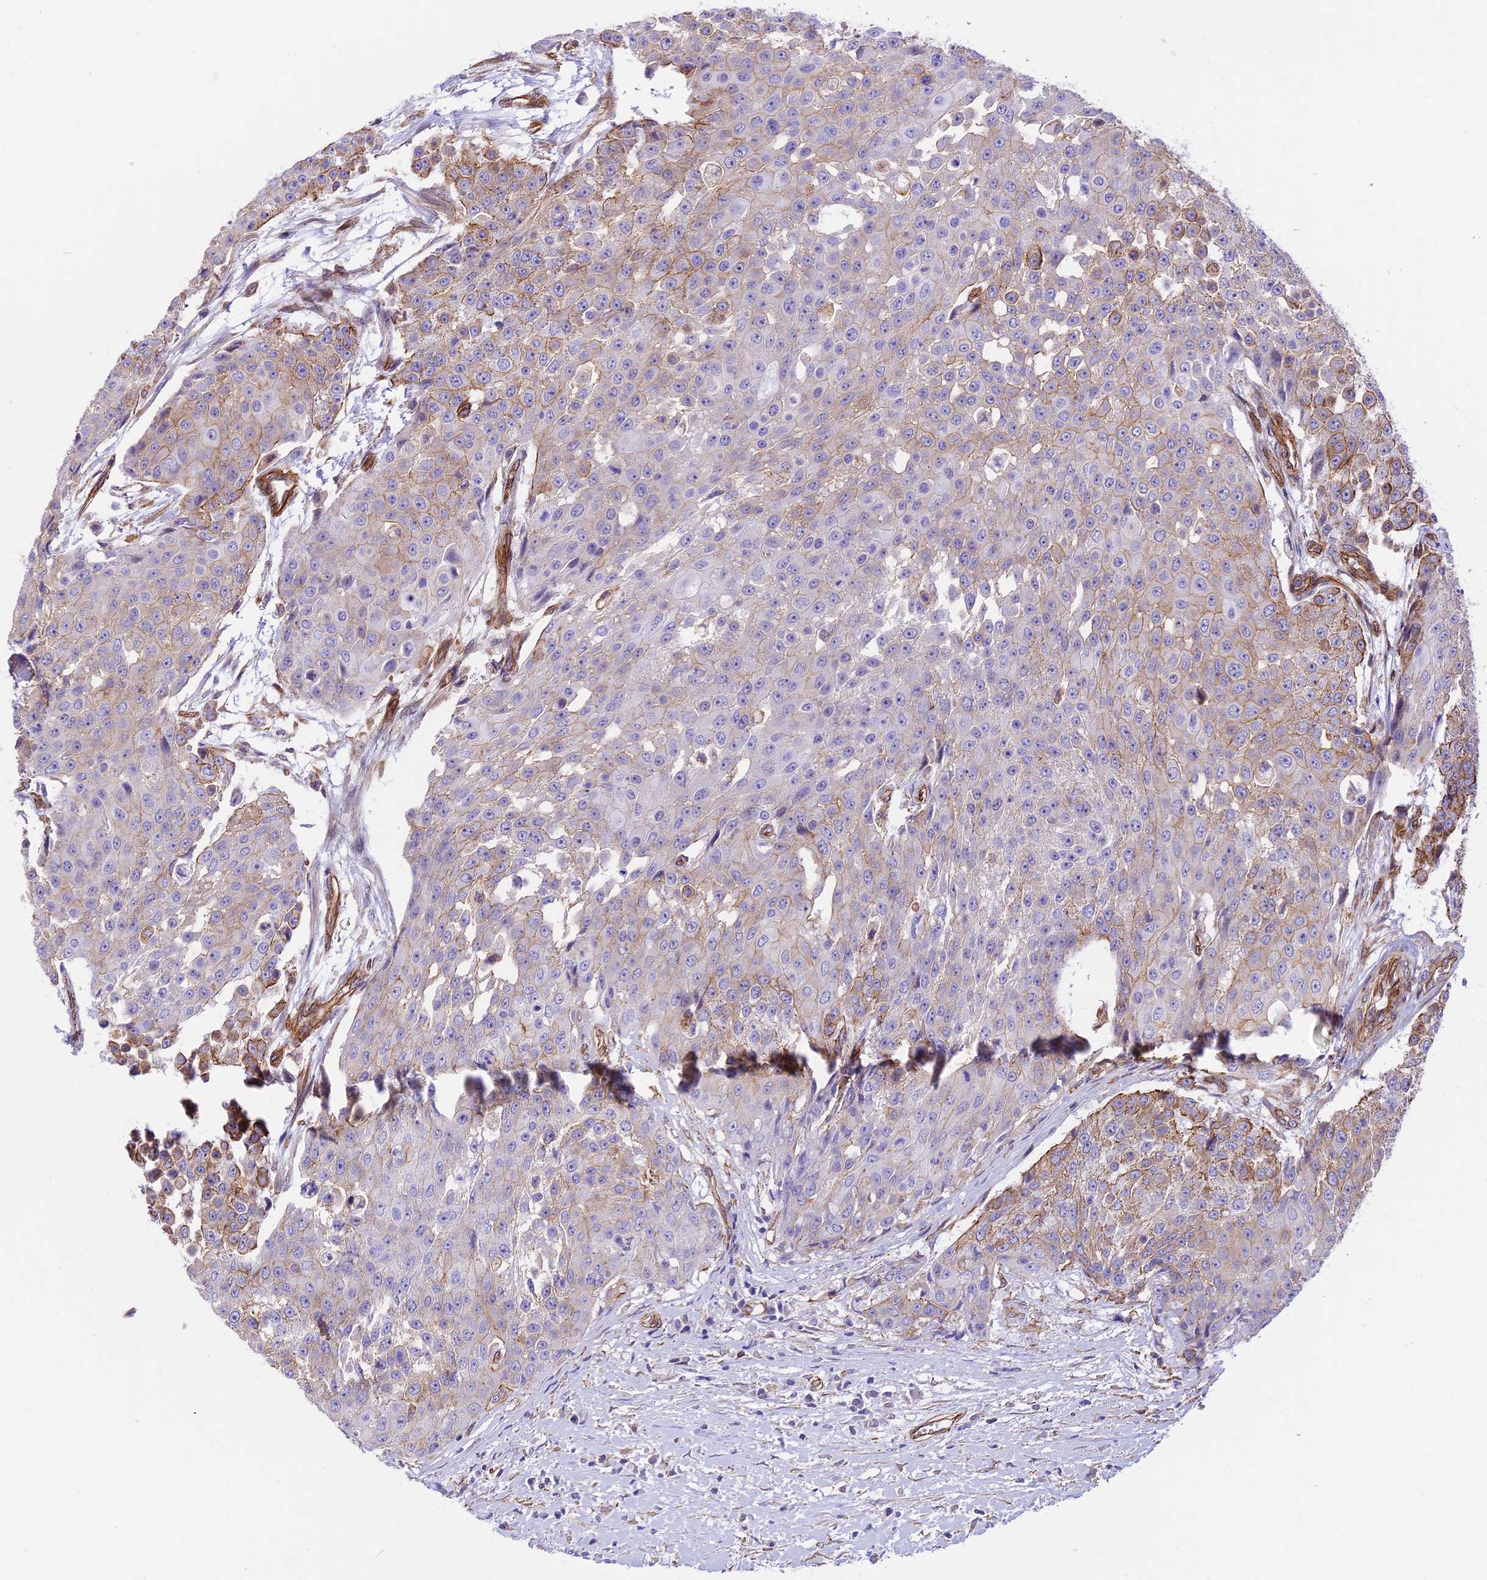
{"staining": {"intensity": "moderate", "quantity": "<25%", "location": "cytoplasmic/membranous"}, "tissue": "urothelial cancer", "cell_type": "Tumor cells", "image_type": "cancer", "snomed": [{"axis": "morphology", "description": "Urothelial carcinoma, High grade"}, {"axis": "topography", "description": "Urinary bladder"}], "caption": "This histopathology image reveals urothelial cancer stained with IHC to label a protein in brown. The cytoplasmic/membranous of tumor cells show moderate positivity for the protein. Nuclei are counter-stained blue.", "gene": "R3HDM4", "patient": {"sex": "female", "age": 63}}